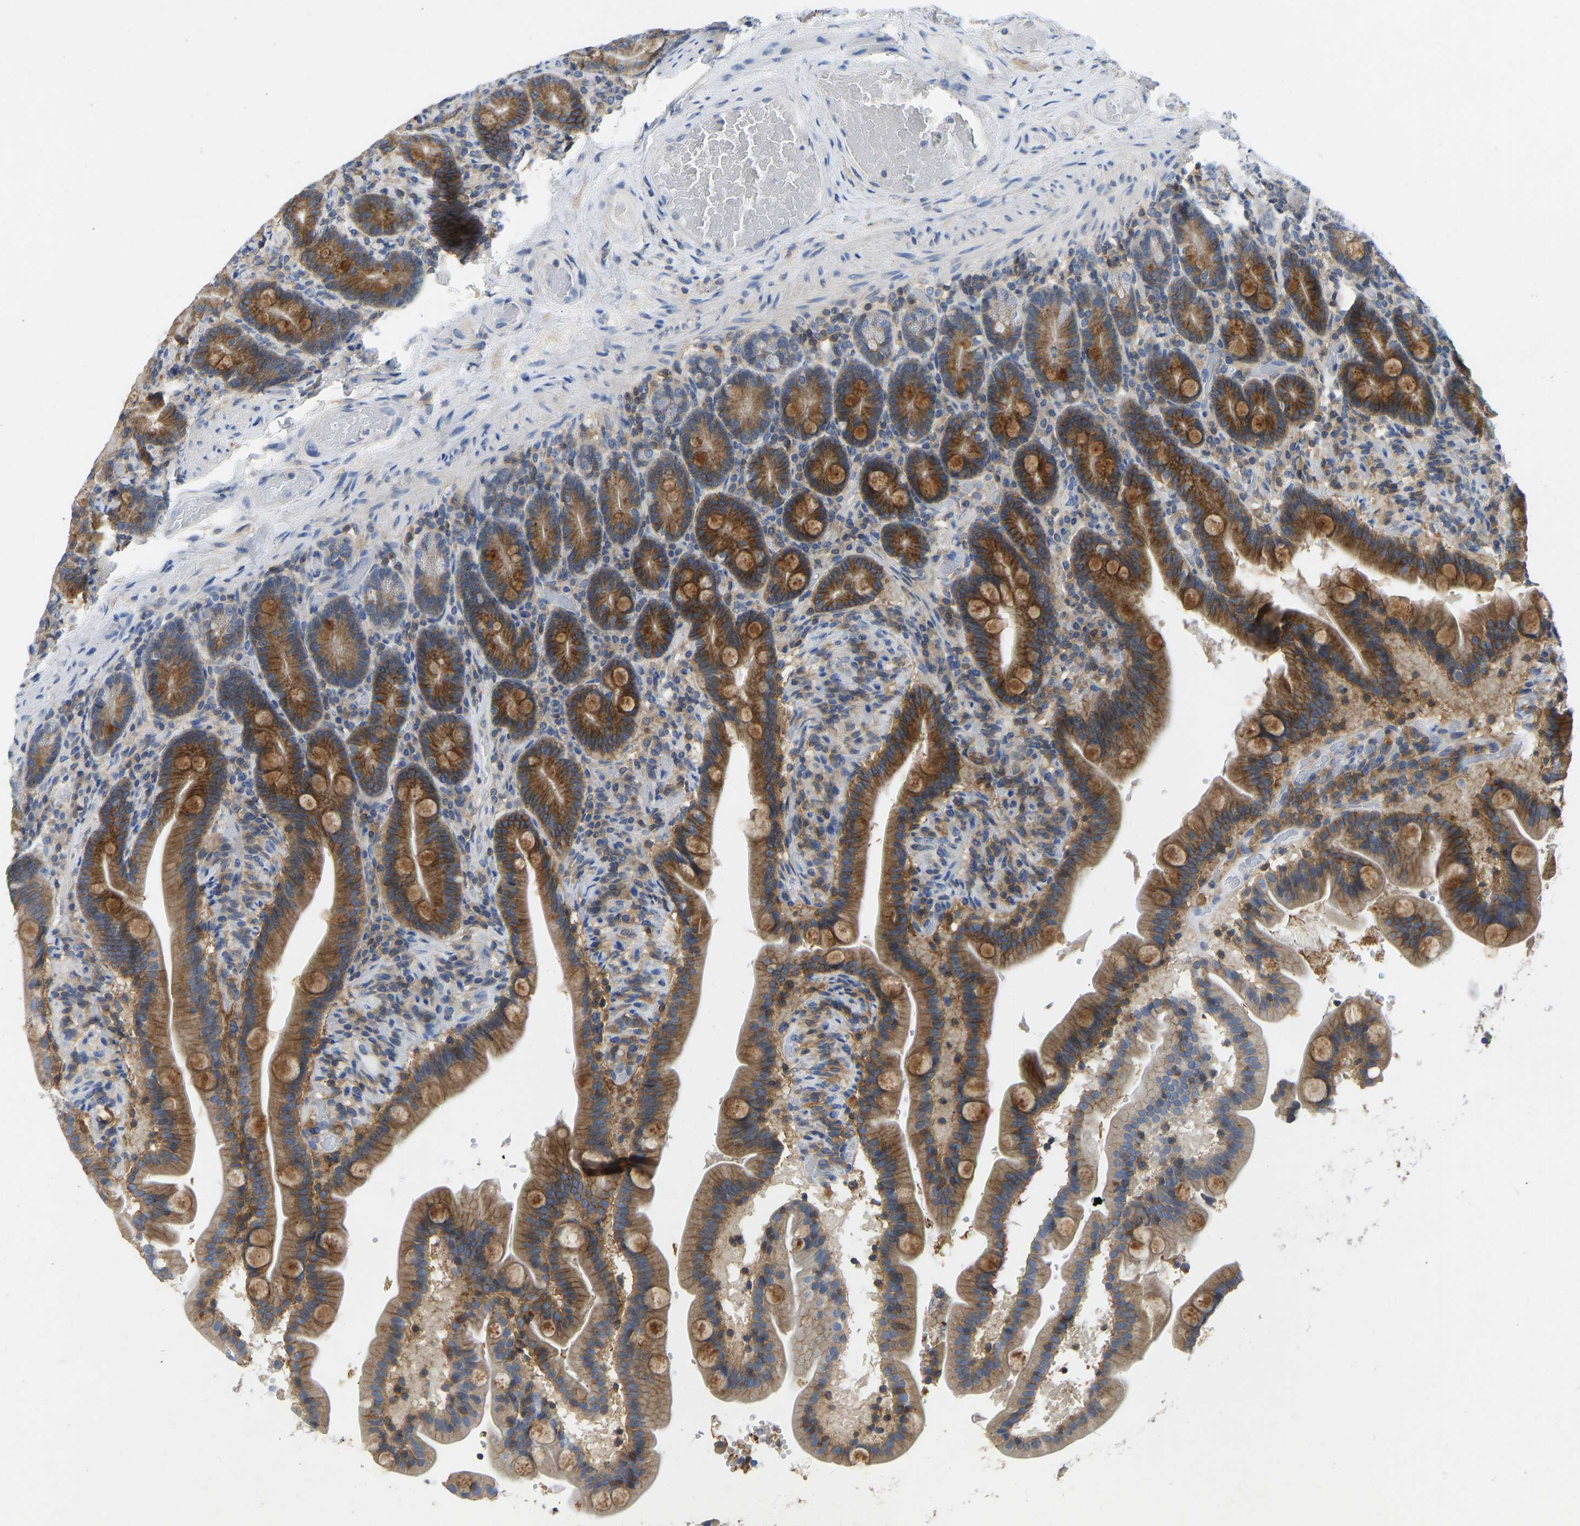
{"staining": {"intensity": "strong", "quantity": ">75%", "location": "cytoplasmic/membranous"}, "tissue": "duodenum", "cell_type": "Glandular cells", "image_type": "normal", "snomed": [{"axis": "morphology", "description": "Normal tissue, NOS"}, {"axis": "topography", "description": "Duodenum"}], "caption": "The micrograph exhibits a brown stain indicating the presence of a protein in the cytoplasmic/membranous of glandular cells in duodenum. (Brightfield microscopy of DAB IHC at high magnification).", "gene": "NDRG3", "patient": {"sex": "male", "age": 54}}